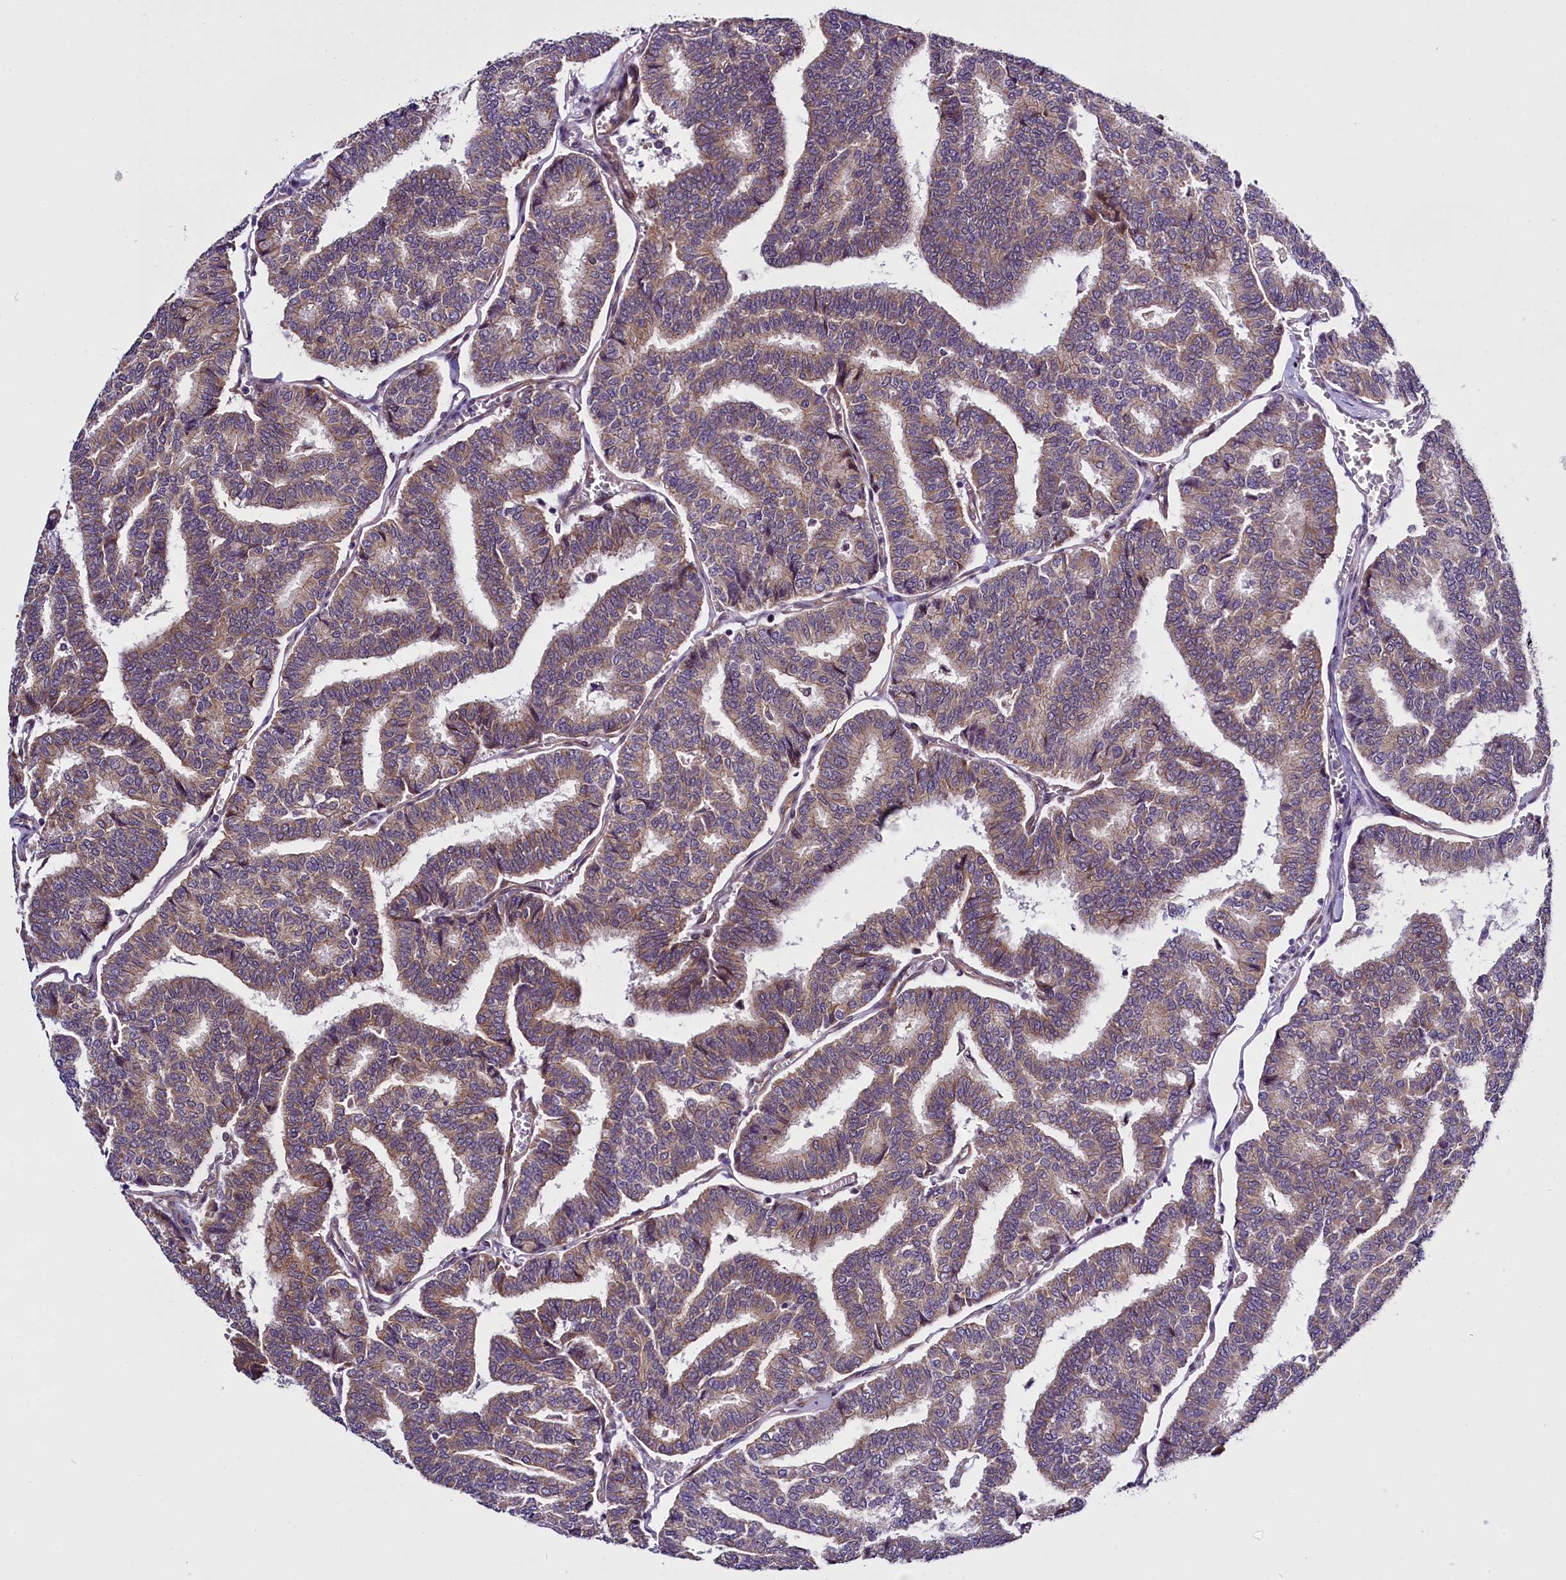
{"staining": {"intensity": "weak", "quantity": ">75%", "location": "cytoplasmic/membranous"}, "tissue": "thyroid cancer", "cell_type": "Tumor cells", "image_type": "cancer", "snomed": [{"axis": "morphology", "description": "Papillary adenocarcinoma, NOS"}, {"axis": "topography", "description": "Thyroid gland"}], "caption": "This image displays immunohistochemistry (IHC) staining of thyroid papillary adenocarcinoma, with low weak cytoplasmic/membranous staining in approximately >75% of tumor cells.", "gene": "UACA", "patient": {"sex": "female", "age": 35}}